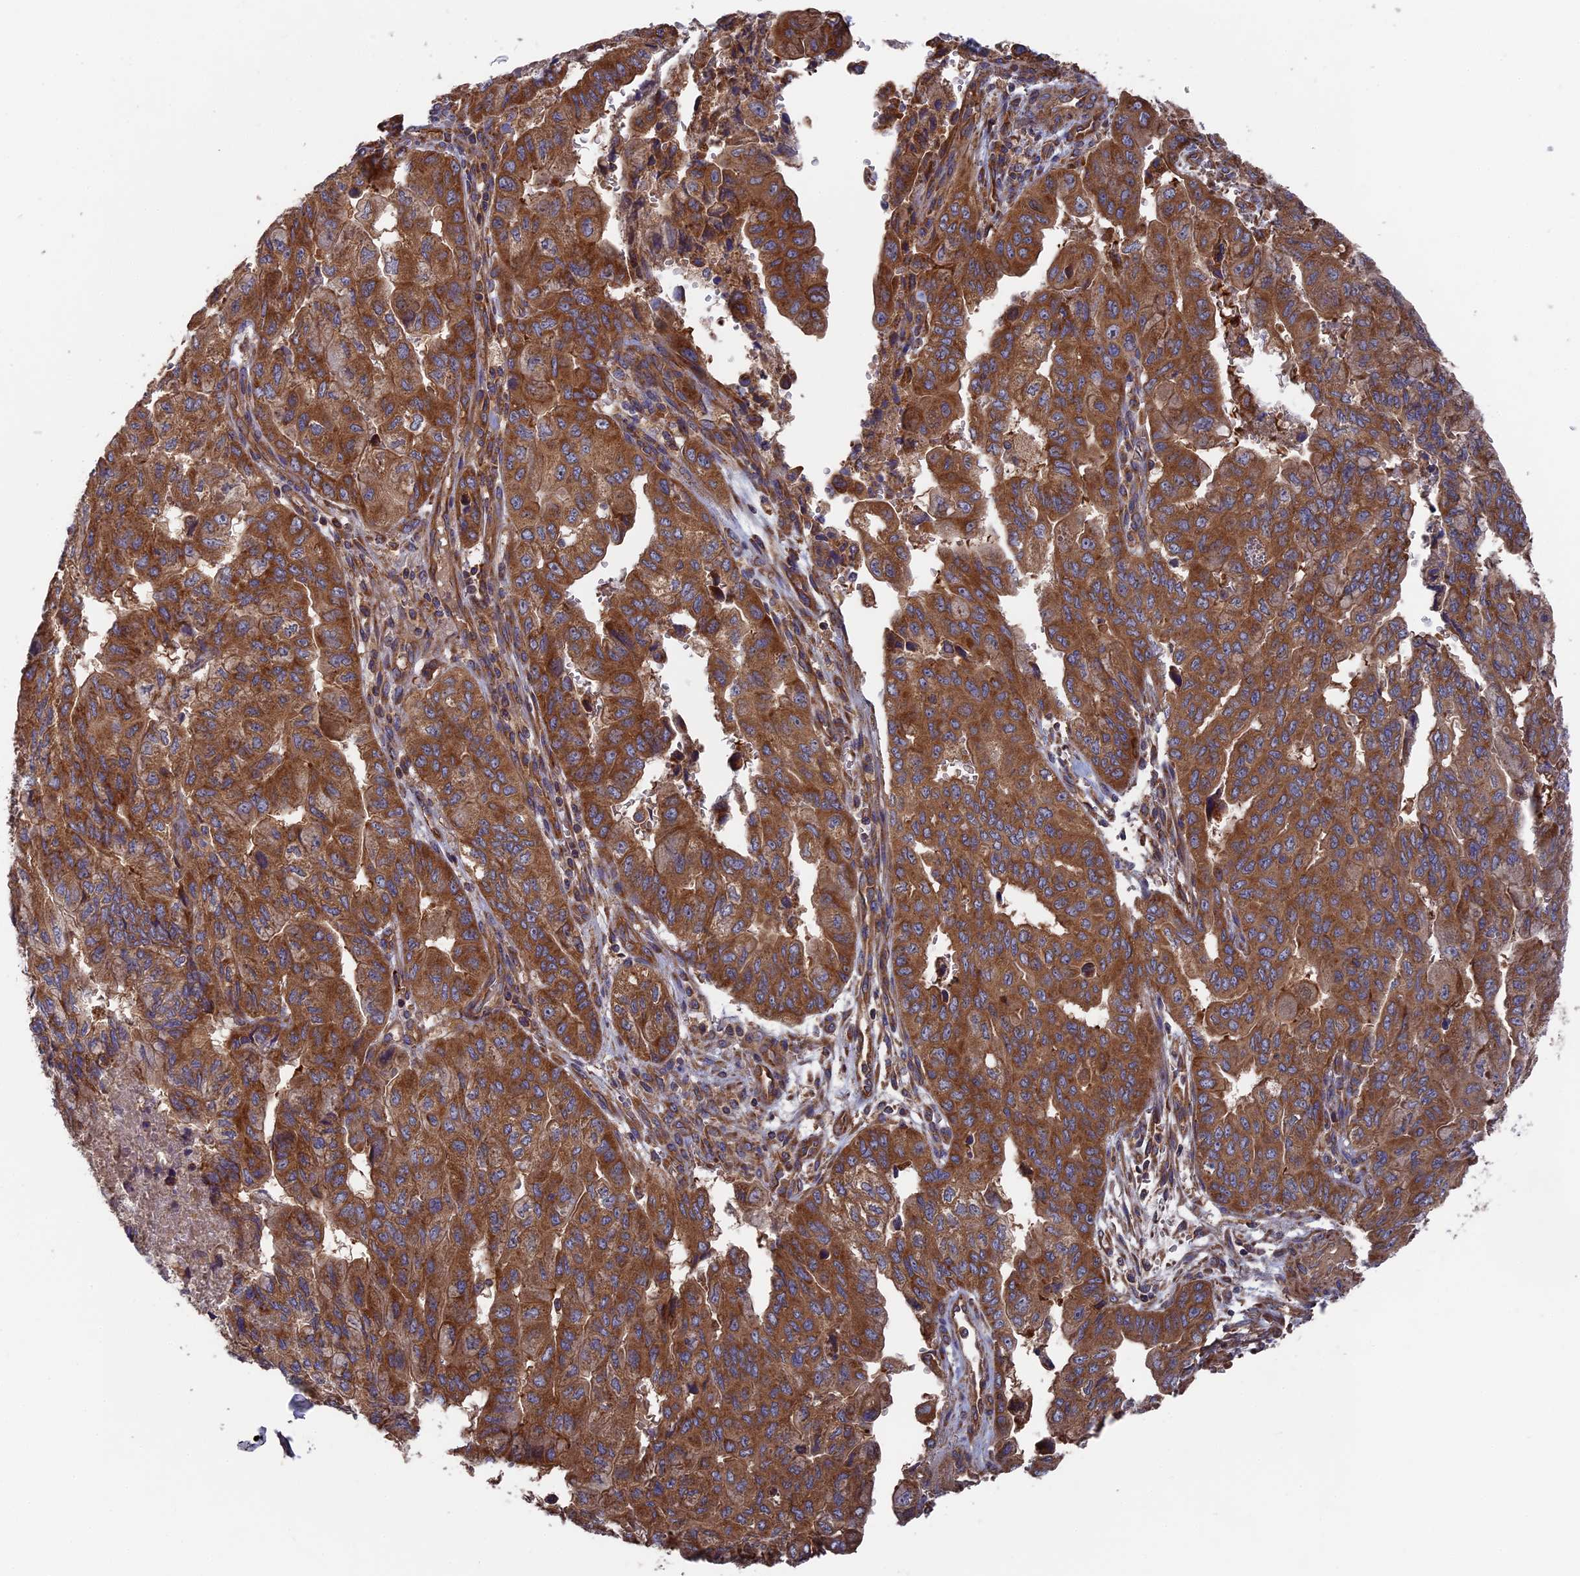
{"staining": {"intensity": "strong", "quantity": ">75%", "location": "cytoplasmic/membranous"}, "tissue": "pancreatic cancer", "cell_type": "Tumor cells", "image_type": "cancer", "snomed": [{"axis": "morphology", "description": "Adenocarcinoma, NOS"}, {"axis": "topography", "description": "Pancreas"}], "caption": "The micrograph demonstrates immunohistochemical staining of pancreatic cancer. There is strong cytoplasmic/membranous staining is appreciated in approximately >75% of tumor cells. The staining is performed using DAB brown chromogen to label protein expression. The nuclei are counter-stained blue using hematoxylin.", "gene": "TELO2", "patient": {"sex": "male", "age": 51}}